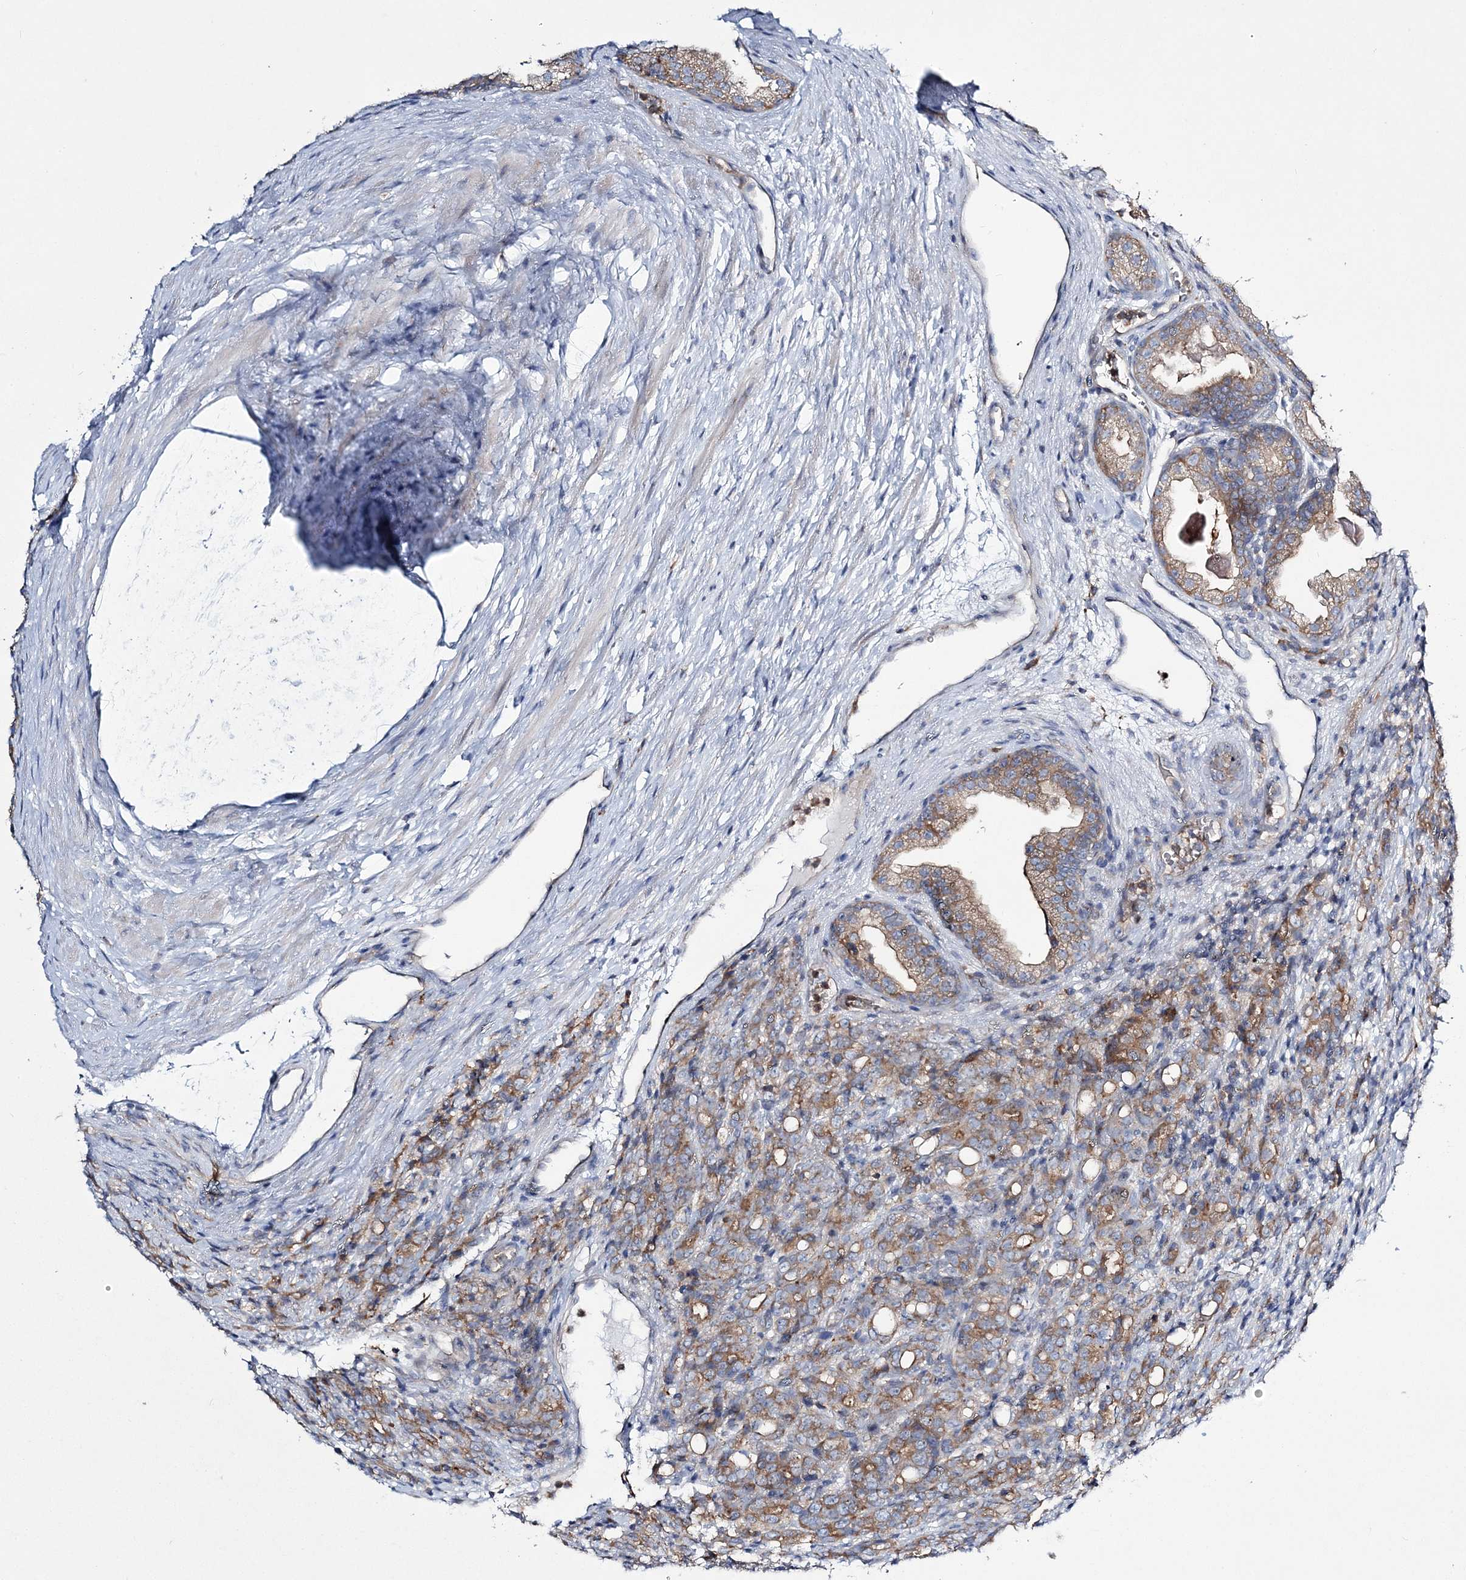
{"staining": {"intensity": "moderate", "quantity": ">75%", "location": "cytoplasmic/membranous"}, "tissue": "prostate cancer", "cell_type": "Tumor cells", "image_type": "cancer", "snomed": [{"axis": "morphology", "description": "Adenocarcinoma, High grade"}, {"axis": "topography", "description": "Prostate"}], "caption": "Protein staining shows moderate cytoplasmic/membranous expression in approximately >75% of tumor cells in prostate cancer.", "gene": "ATP11B", "patient": {"sex": "male", "age": 62}}